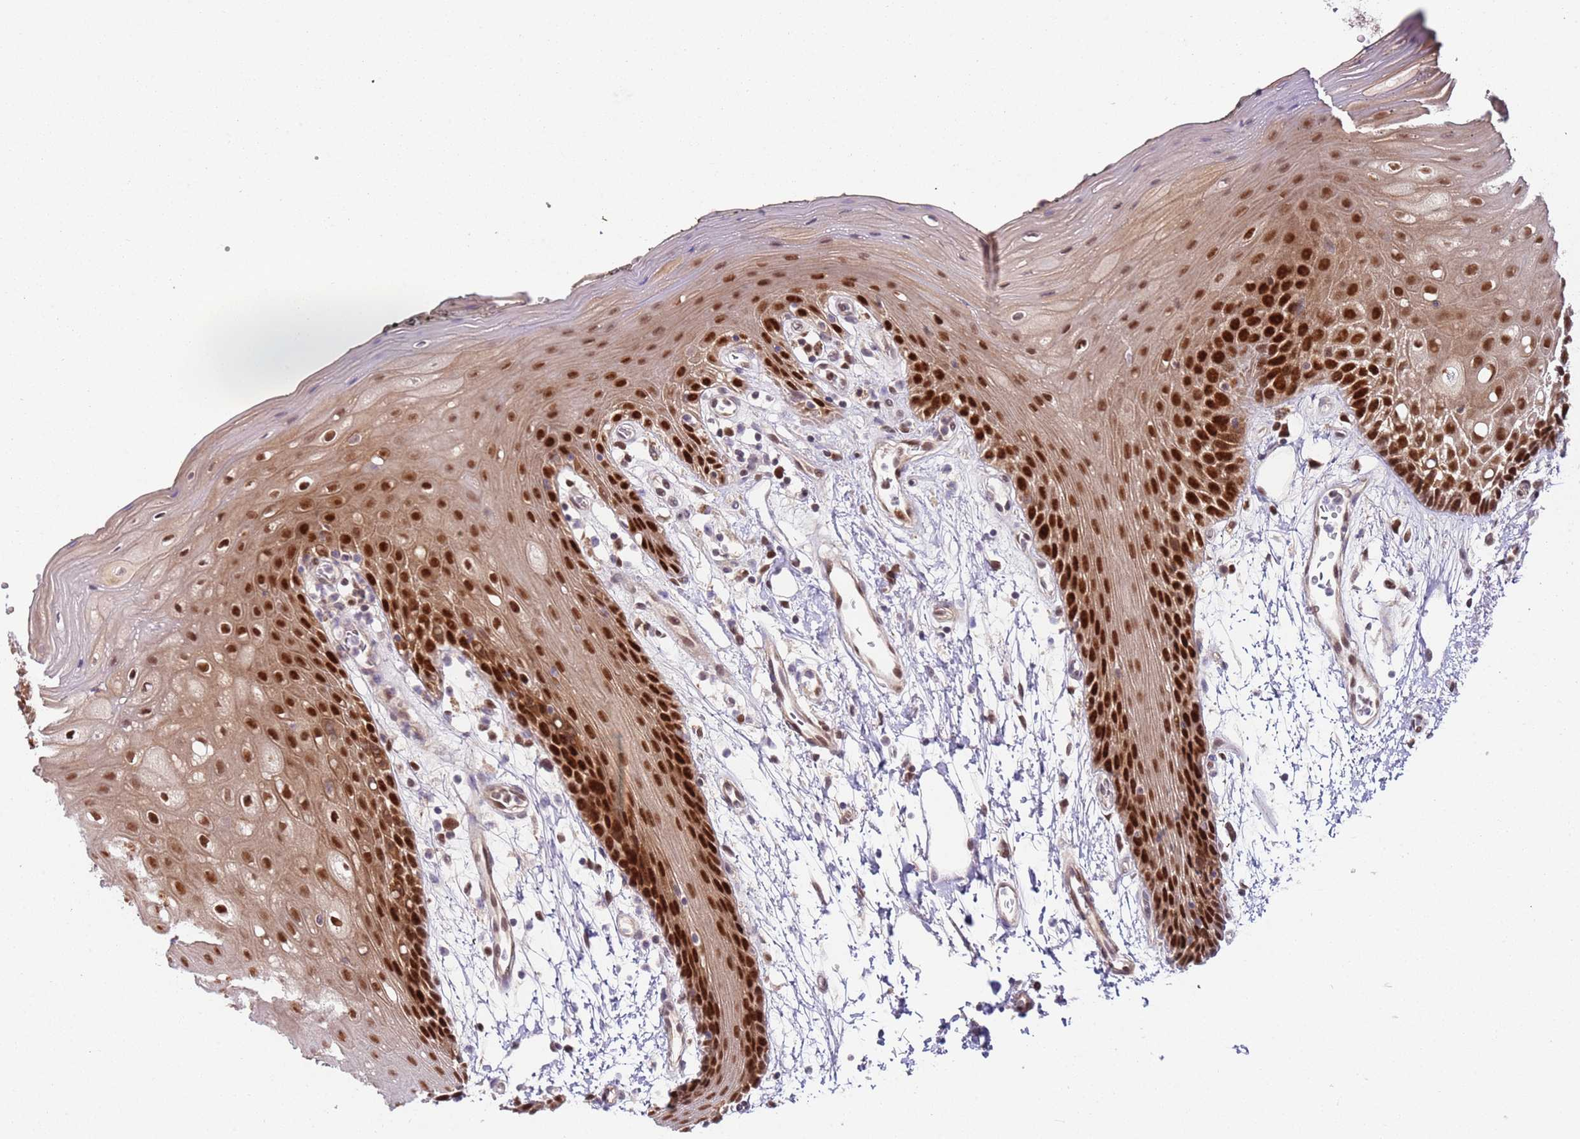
{"staining": {"intensity": "strong", "quantity": "25%-75%", "location": "nuclear"}, "tissue": "oral mucosa", "cell_type": "Squamous epithelial cells", "image_type": "normal", "snomed": [{"axis": "morphology", "description": "Normal tissue, NOS"}, {"axis": "topography", "description": "Oral tissue"}, {"axis": "topography", "description": "Tounge, NOS"}], "caption": "A photomicrograph of oral mucosa stained for a protein shows strong nuclear brown staining in squamous epithelial cells.", "gene": "RMND5B", "patient": {"sex": "female", "age": 59}}